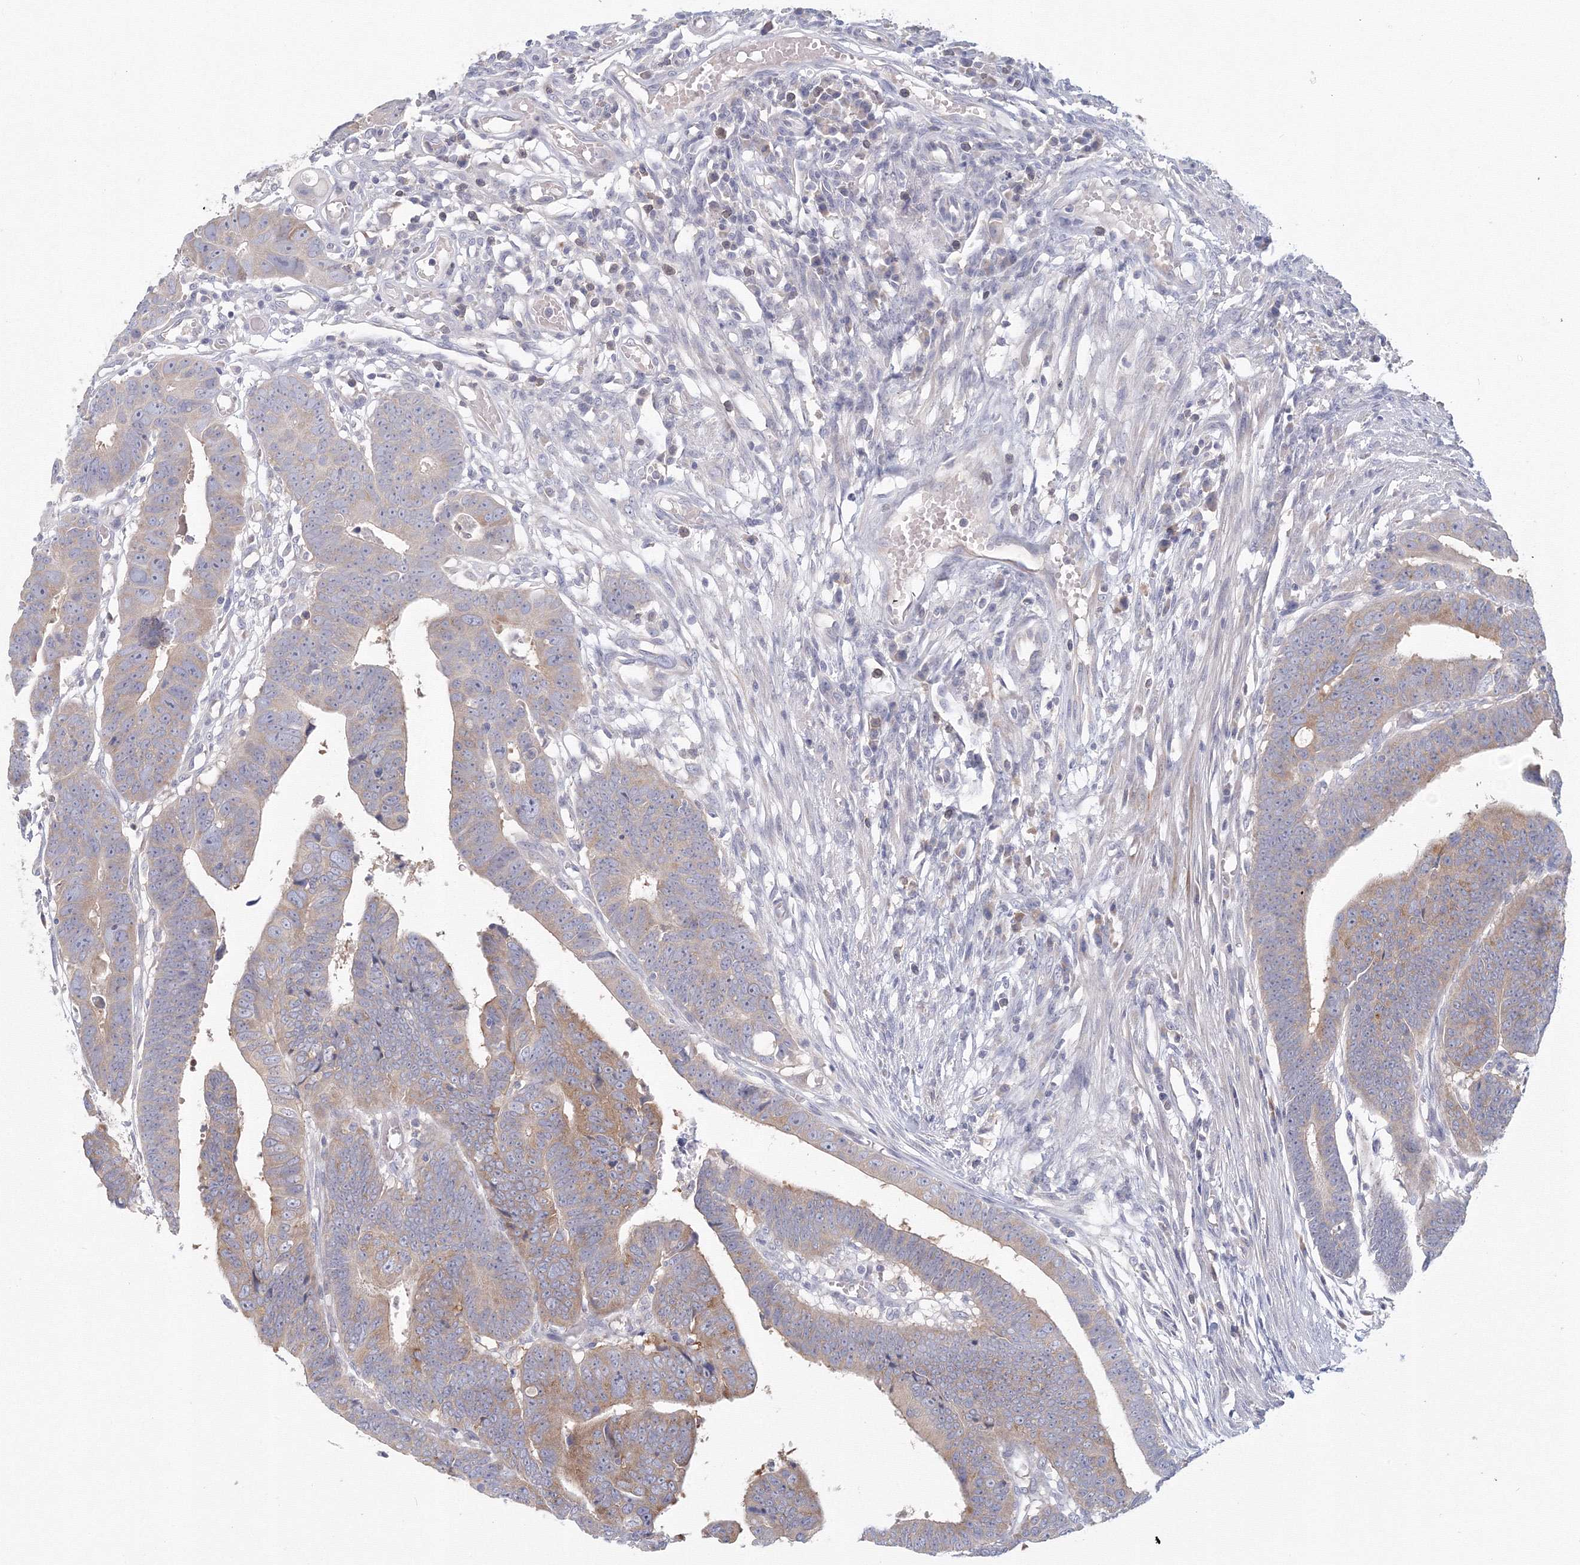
{"staining": {"intensity": "moderate", "quantity": "<25%", "location": "cytoplasmic/membranous"}, "tissue": "colorectal cancer", "cell_type": "Tumor cells", "image_type": "cancer", "snomed": [{"axis": "morphology", "description": "Adenocarcinoma, NOS"}, {"axis": "topography", "description": "Rectum"}], "caption": "DAB immunohistochemical staining of human adenocarcinoma (colorectal) demonstrates moderate cytoplasmic/membranous protein staining in about <25% of tumor cells. (DAB IHC, brown staining for protein, blue staining for nuclei).", "gene": "TACC2", "patient": {"sex": "female", "age": 65}}